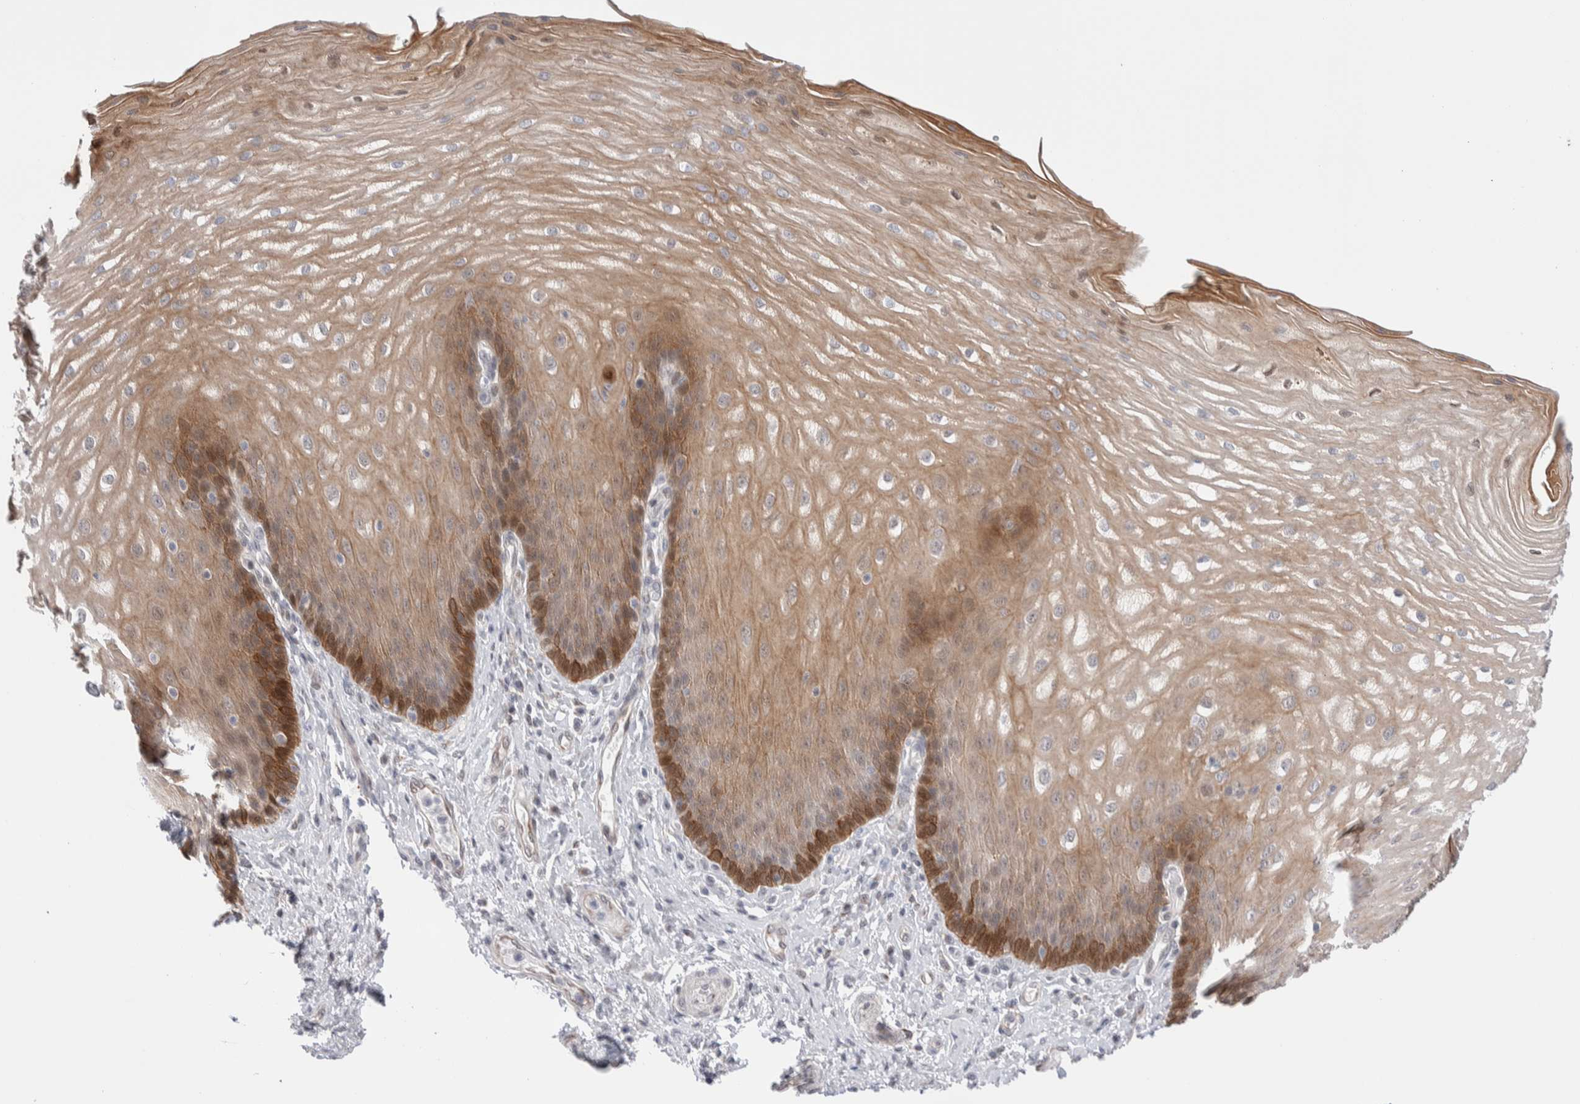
{"staining": {"intensity": "moderate", "quantity": ">75%", "location": "cytoplasmic/membranous"}, "tissue": "esophagus", "cell_type": "Squamous epithelial cells", "image_type": "normal", "snomed": [{"axis": "morphology", "description": "Normal tissue, NOS"}, {"axis": "topography", "description": "Esophagus"}], "caption": "The histopathology image exhibits immunohistochemical staining of benign esophagus. There is moderate cytoplasmic/membranous expression is present in about >75% of squamous epithelial cells.", "gene": "C1orf112", "patient": {"sex": "male", "age": 54}}